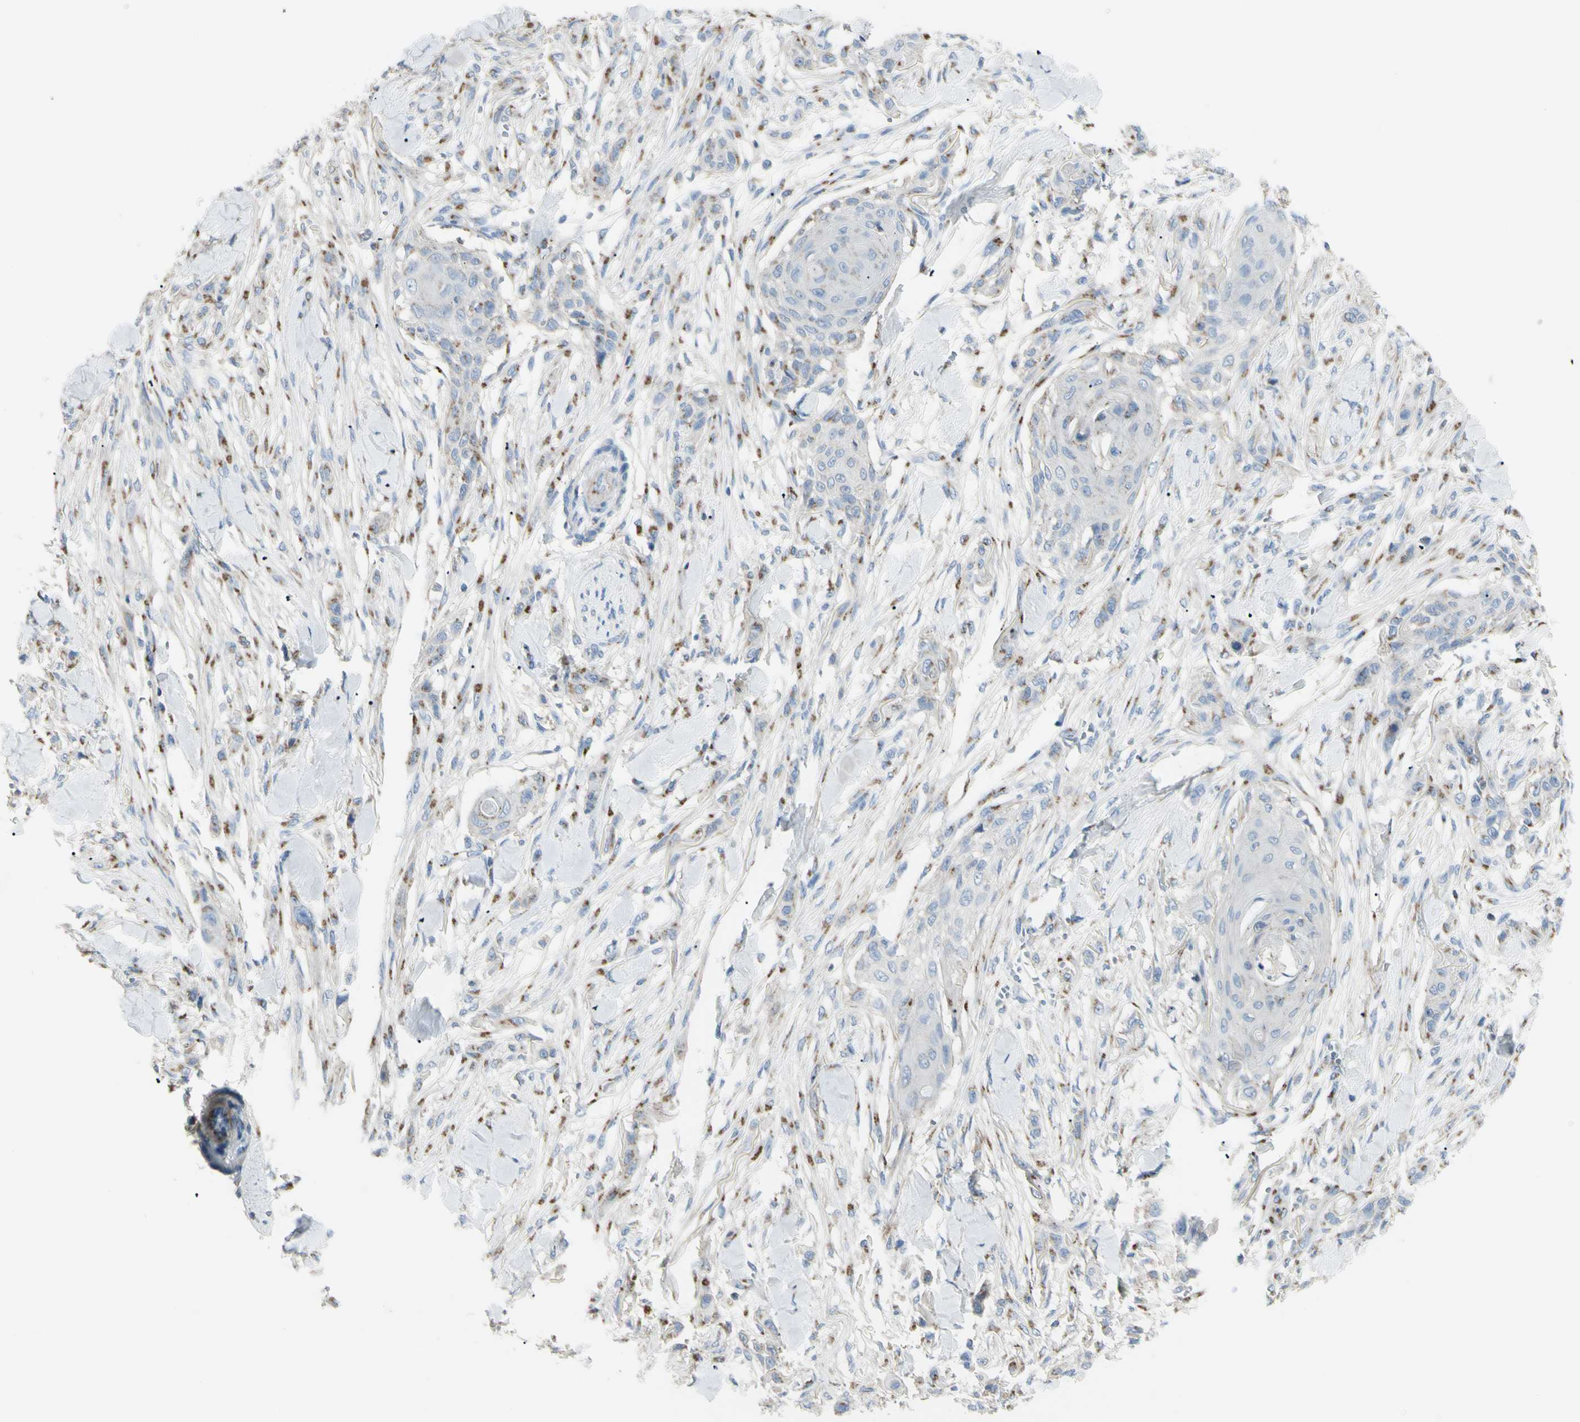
{"staining": {"intensity": "negative", "quantity": "none", "location": "none"}, "tissue": "skin cancer", "cell_type": "Tumor cells", "image_type": "cancer", "snomed": [{"axis": "morphology", "description": "Squamous cell carcinoma, NOS"}, {"axis": "topography", "description": "Skin"}], "caption": "The photomicrograph demonstrates no staining of tumor cells in skin squamous cell carcinoma.", "gene": "B4GALT3", "patient": {"sex": "female", "age": 59}}